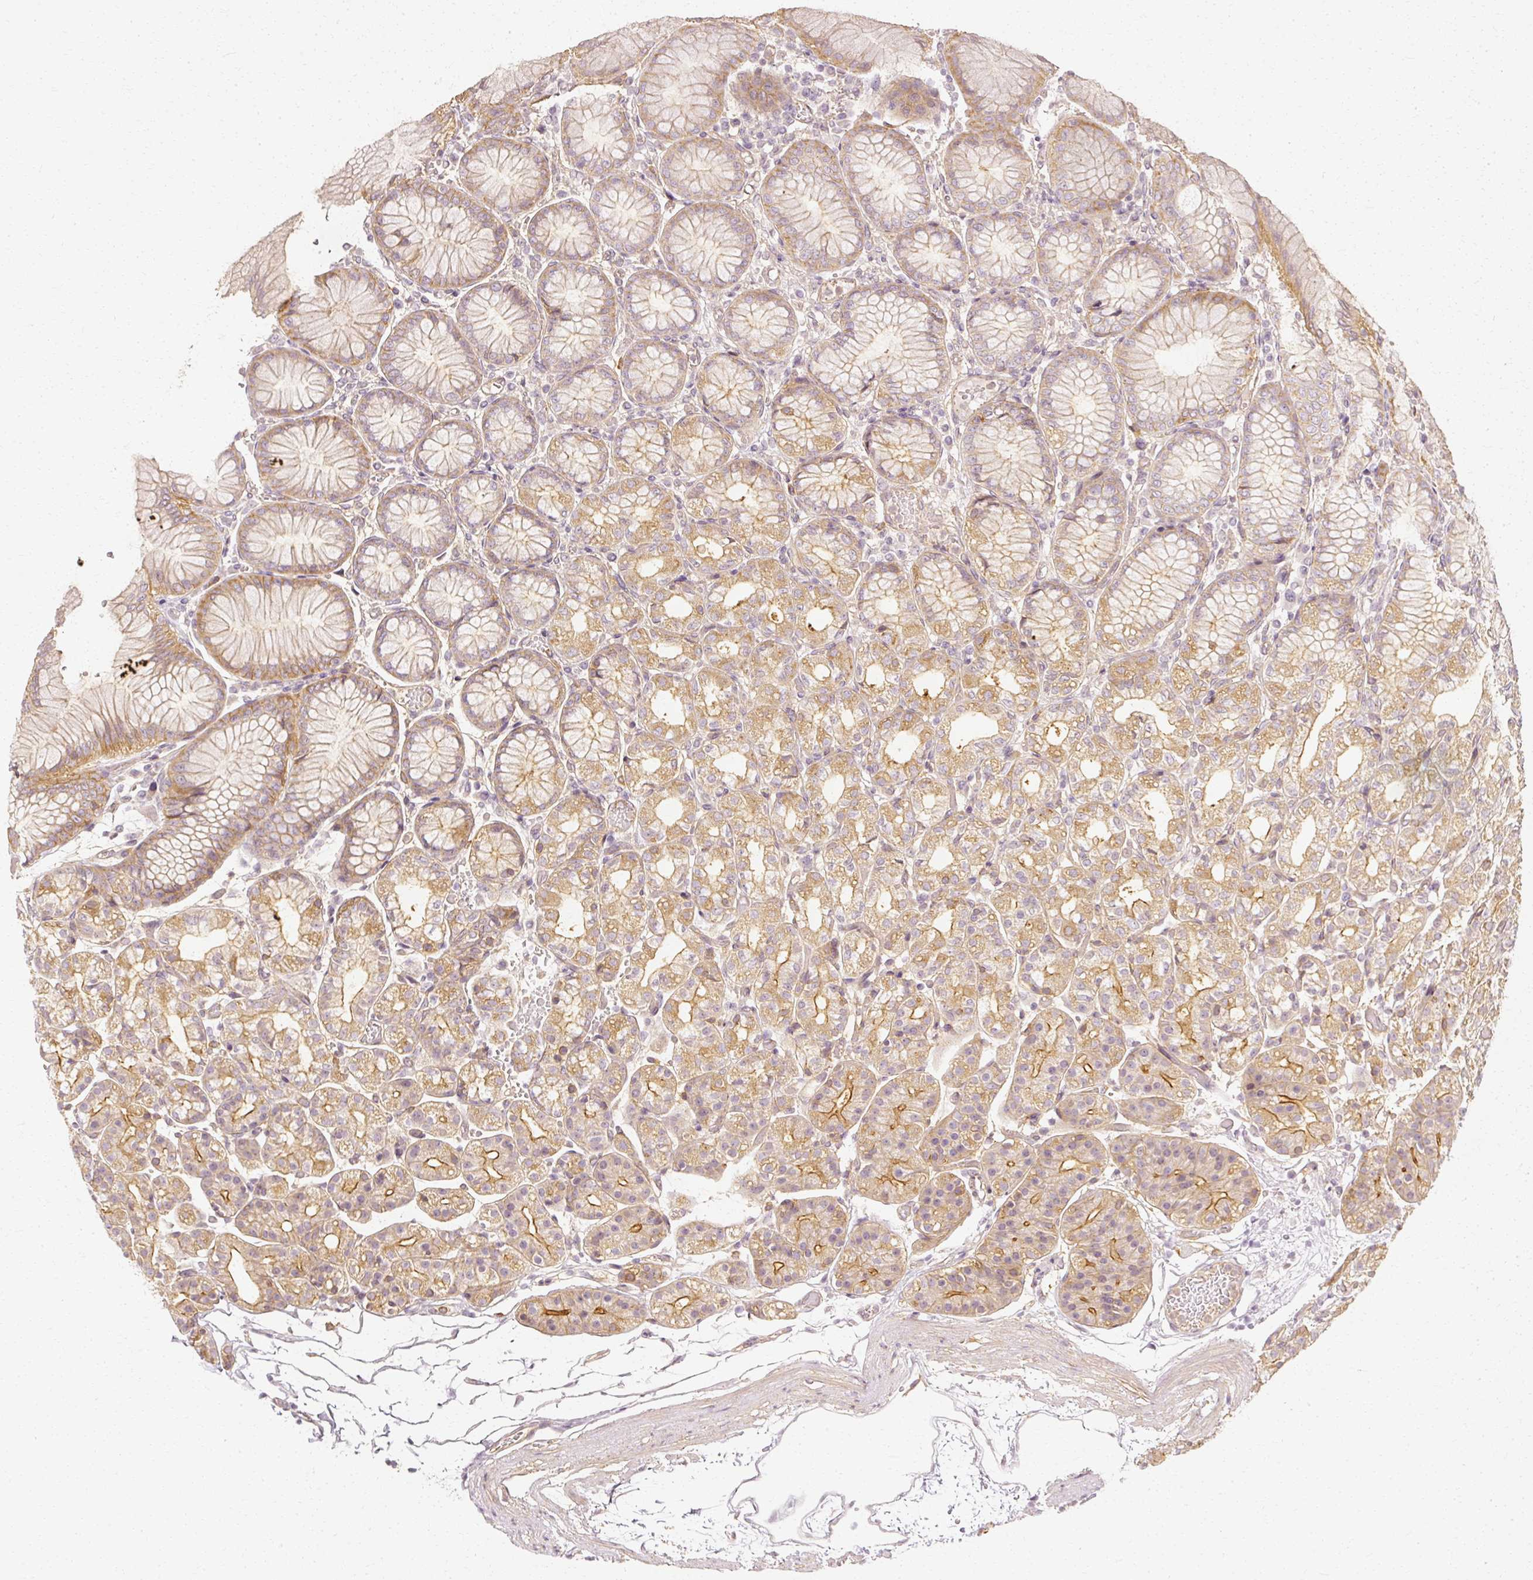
{"staining": {"intensity": "strong", "quantity": "25%-75%", "location": "cytoplasmic/membranous"}, "tissue": "stomach", "cell_type": "Glandular cells", "image_type": "normal", "snomed": [{"axis": "morphology", "description": "Normal tissue, NOS"}, {"axis": "topography", "description": "Stomach"}], "caption": "Protein expression analysis of normal stomach demonstrates strong cytoplasmic/membranous positivity in approximately 25%-75% of glandular cells.", "gene": "GNAQ", "patient": {"sex": "female", "age": 57}}